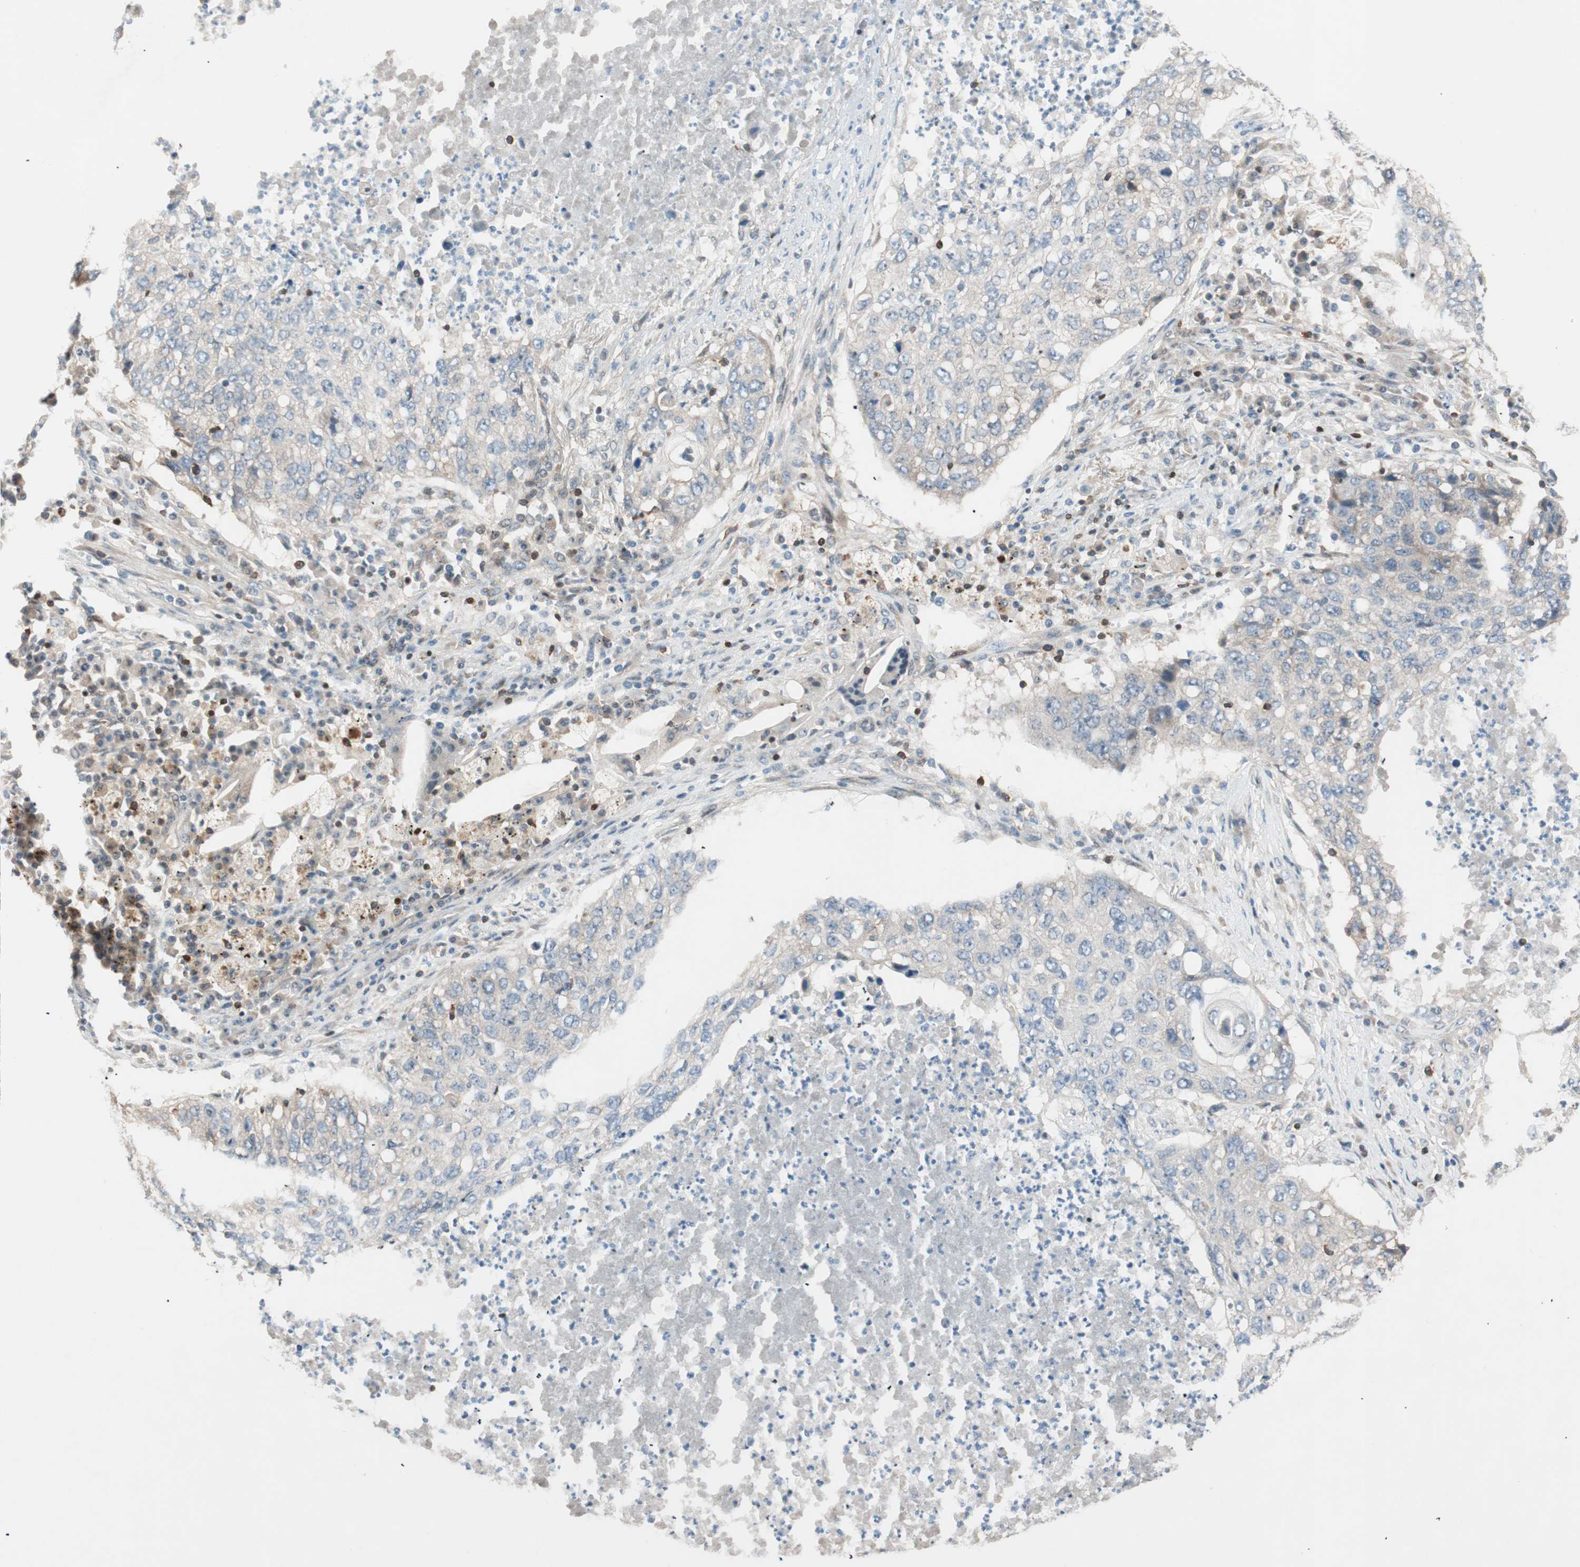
{"staining": {"intensity": "weak", "quantity": "25%-75%", "location": "cytoplasmic/membranous"}, "tissue": "lung cancer", "cell_type": "Tumor cells", "image_type": "cancer", "snomed": [{"axis": "morphology", "description": "Squamous cell carcinoma, NOS"}, {"axis": "topography", "description": "Lung"}], "caption": "Approximately 25%-75% of tumor cells in lung cancer (squamous cell carcinoma) exhibit weak cytoplasmic/membranous protein positivity as visualized by brown immunohistochemical staining.", "gene": "BIN1", "patient": {"sex": "female", "age": 63}}